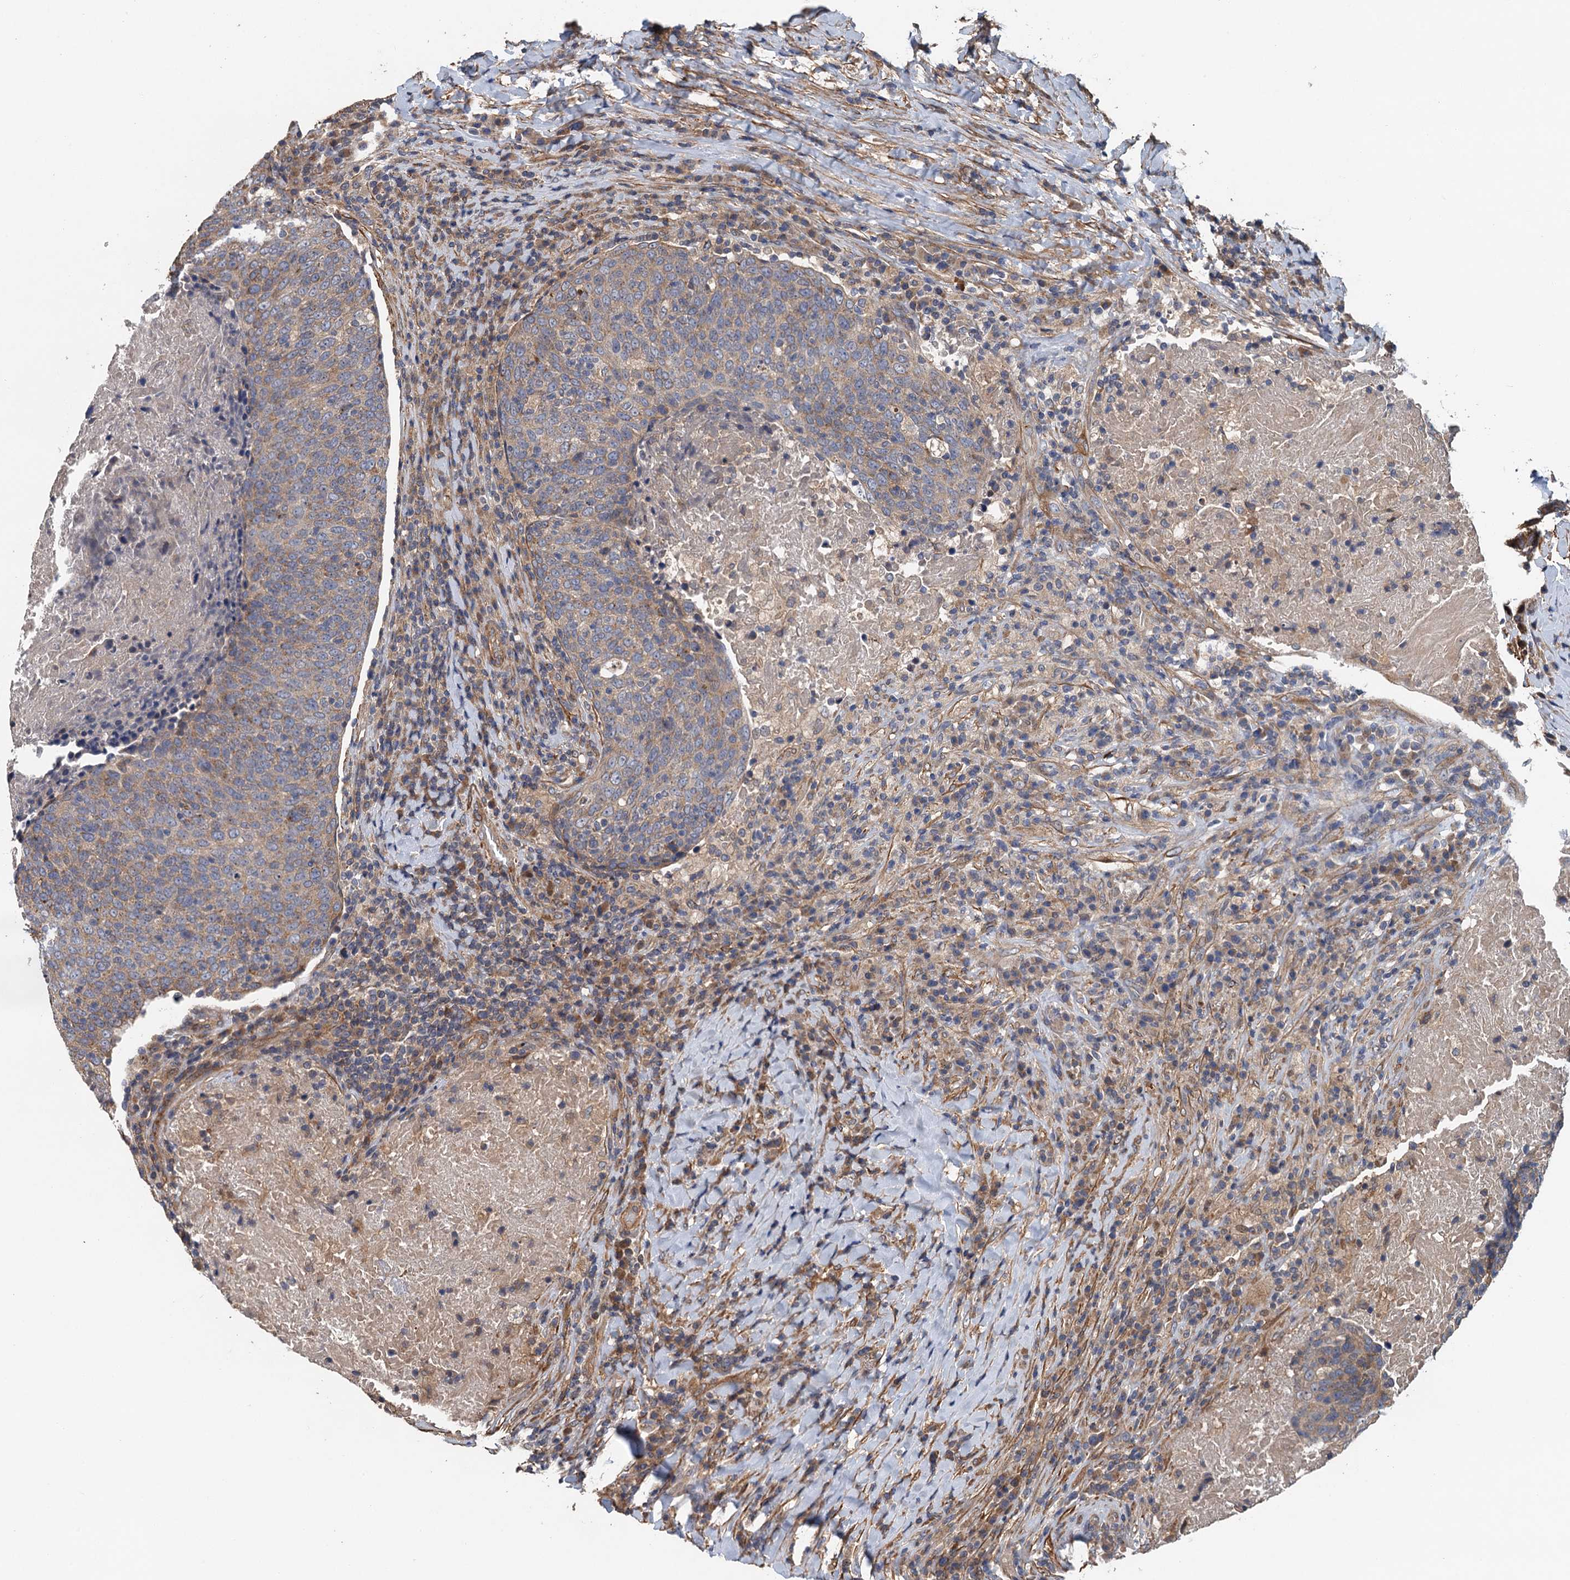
{"staining": {"intensity": "weak", "quantity": "<25%", "location": "cytoplasmic/membranous"}, "tissue": "head and neck cancer", "cell_type": "Tumor cells", "image_type": "cancer", "snomed": [{"axis": "morphology", "description": "Squamous cell carcinoma, NOS"}, {"axis": "morphology", "description": "Squamous cell carcinoma, metastatic, NOS"}, {"axis": "topography", "description": "Lymph node"}, {"axis": "topography", "description": "Head-Neck"}], "caption": "IHC of human head and neck cancer exhibits no staining in tumor cells. (Stains: DAB (3,3'-diaminobenzidine) immunohistochemistry with hematoxylin counter stain, Microscopy: brightfield microscopy at high magnification).", "gene": "MEAK7", "patient": {"sex": "male", "age": 62}}